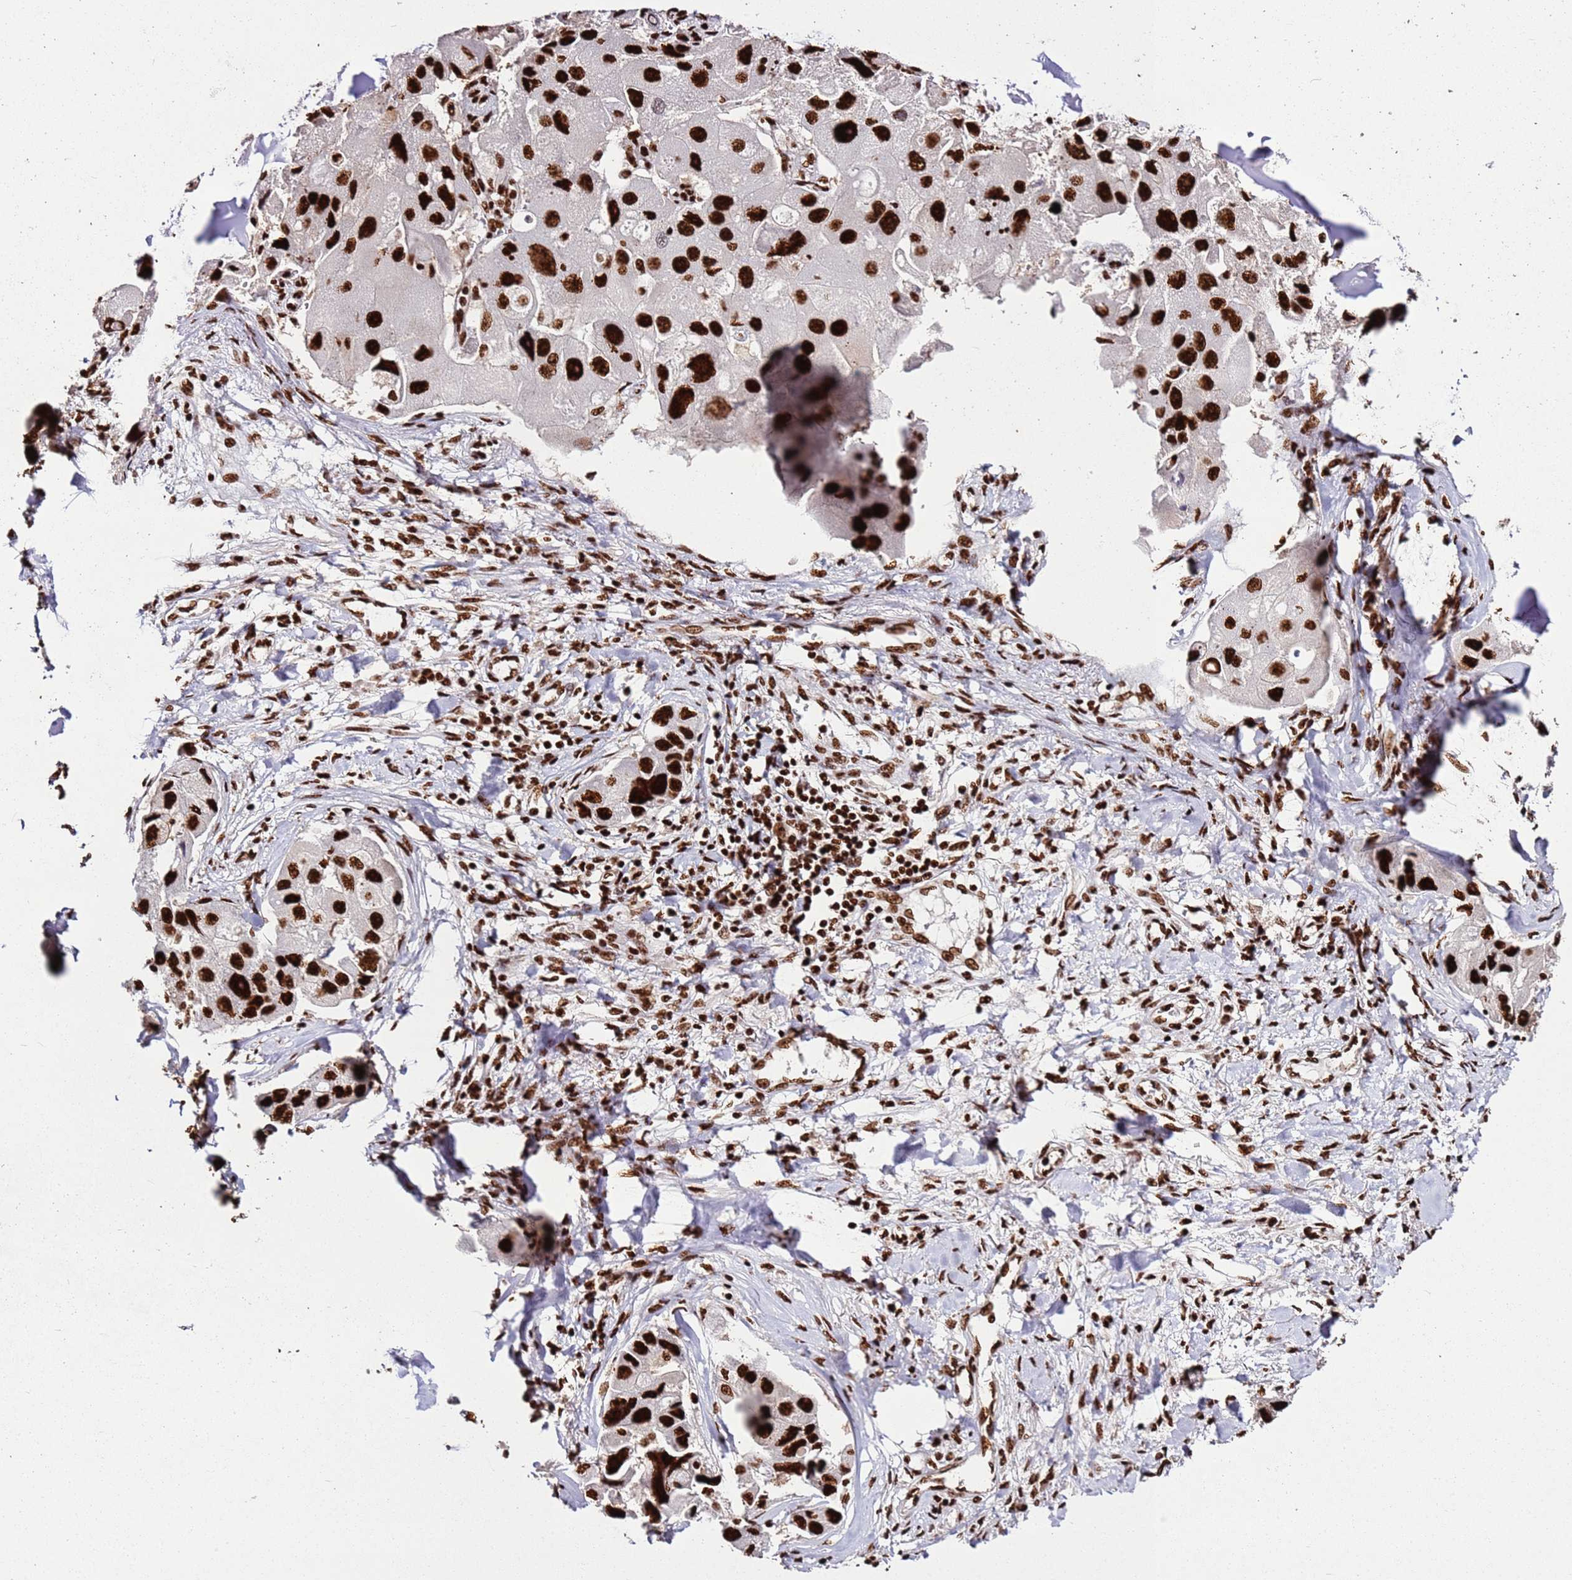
{"staining": {"intensity": "strong", "quantity": ">75%", "location": "nuclear"}, "tissue": "lung cancer", "cell_type": "Tumor cells", "image_type": "cancer", "snomed": [{"axis": "morphology", "description": "Adenocarcinoma, NOS"}, {"axis": "topography", "description": "Lung"}], "caption": "A photomicrograph of human lung cancer (adenocarcinoma) stained for a protein displays strong nuclear brown staining in tumor cells.", "gene": "C6orf226", "patient": {"sex": "female", "age": 54}}